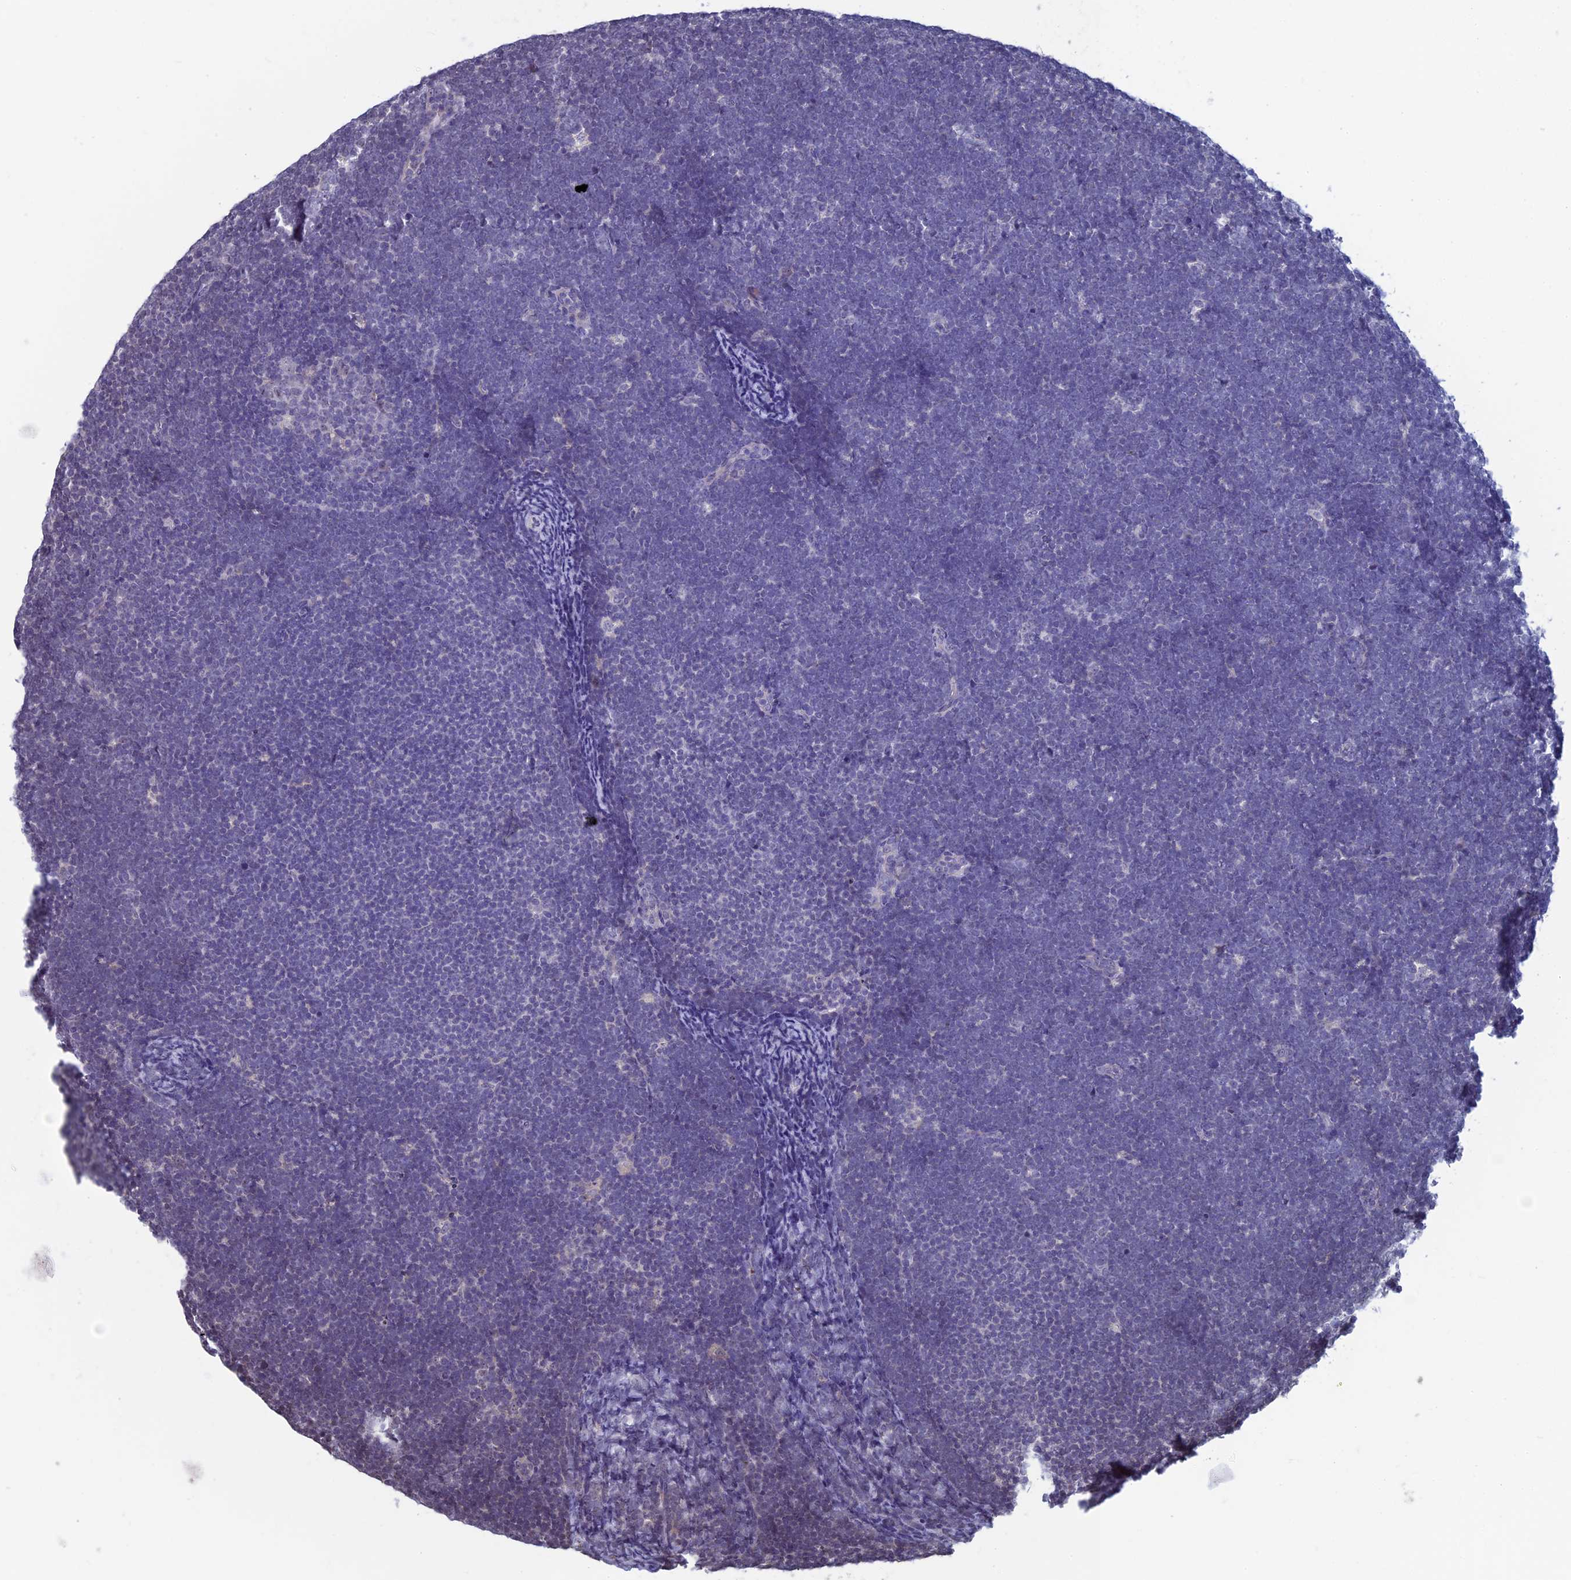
{"staining": {"intensity": "negative", "quantity": "none", "location": "none"}, "tissue": "lymphoma", "cell_type": "Tumor cells", "image_type": "cancer", "snomed": [{"axis": "morphology", "description": "Malignant lymphoma, non-Hodgkin's type, High grade"}, {"axis": "topography", "description": "Lymph node"}], "caption": "DAB immunohistochemical staining of high-grade malignant lymphoma, non-Hodgkin's type exhibits no significant positivity in tumor cells. The staining is performed using DAB (3,3'-diaminobenzidine) brown chromogen with nuclei counter-stained in using hematoxylin.", "gene": "SPIRE1", "patient": {"sex": "male", "age": 13}}